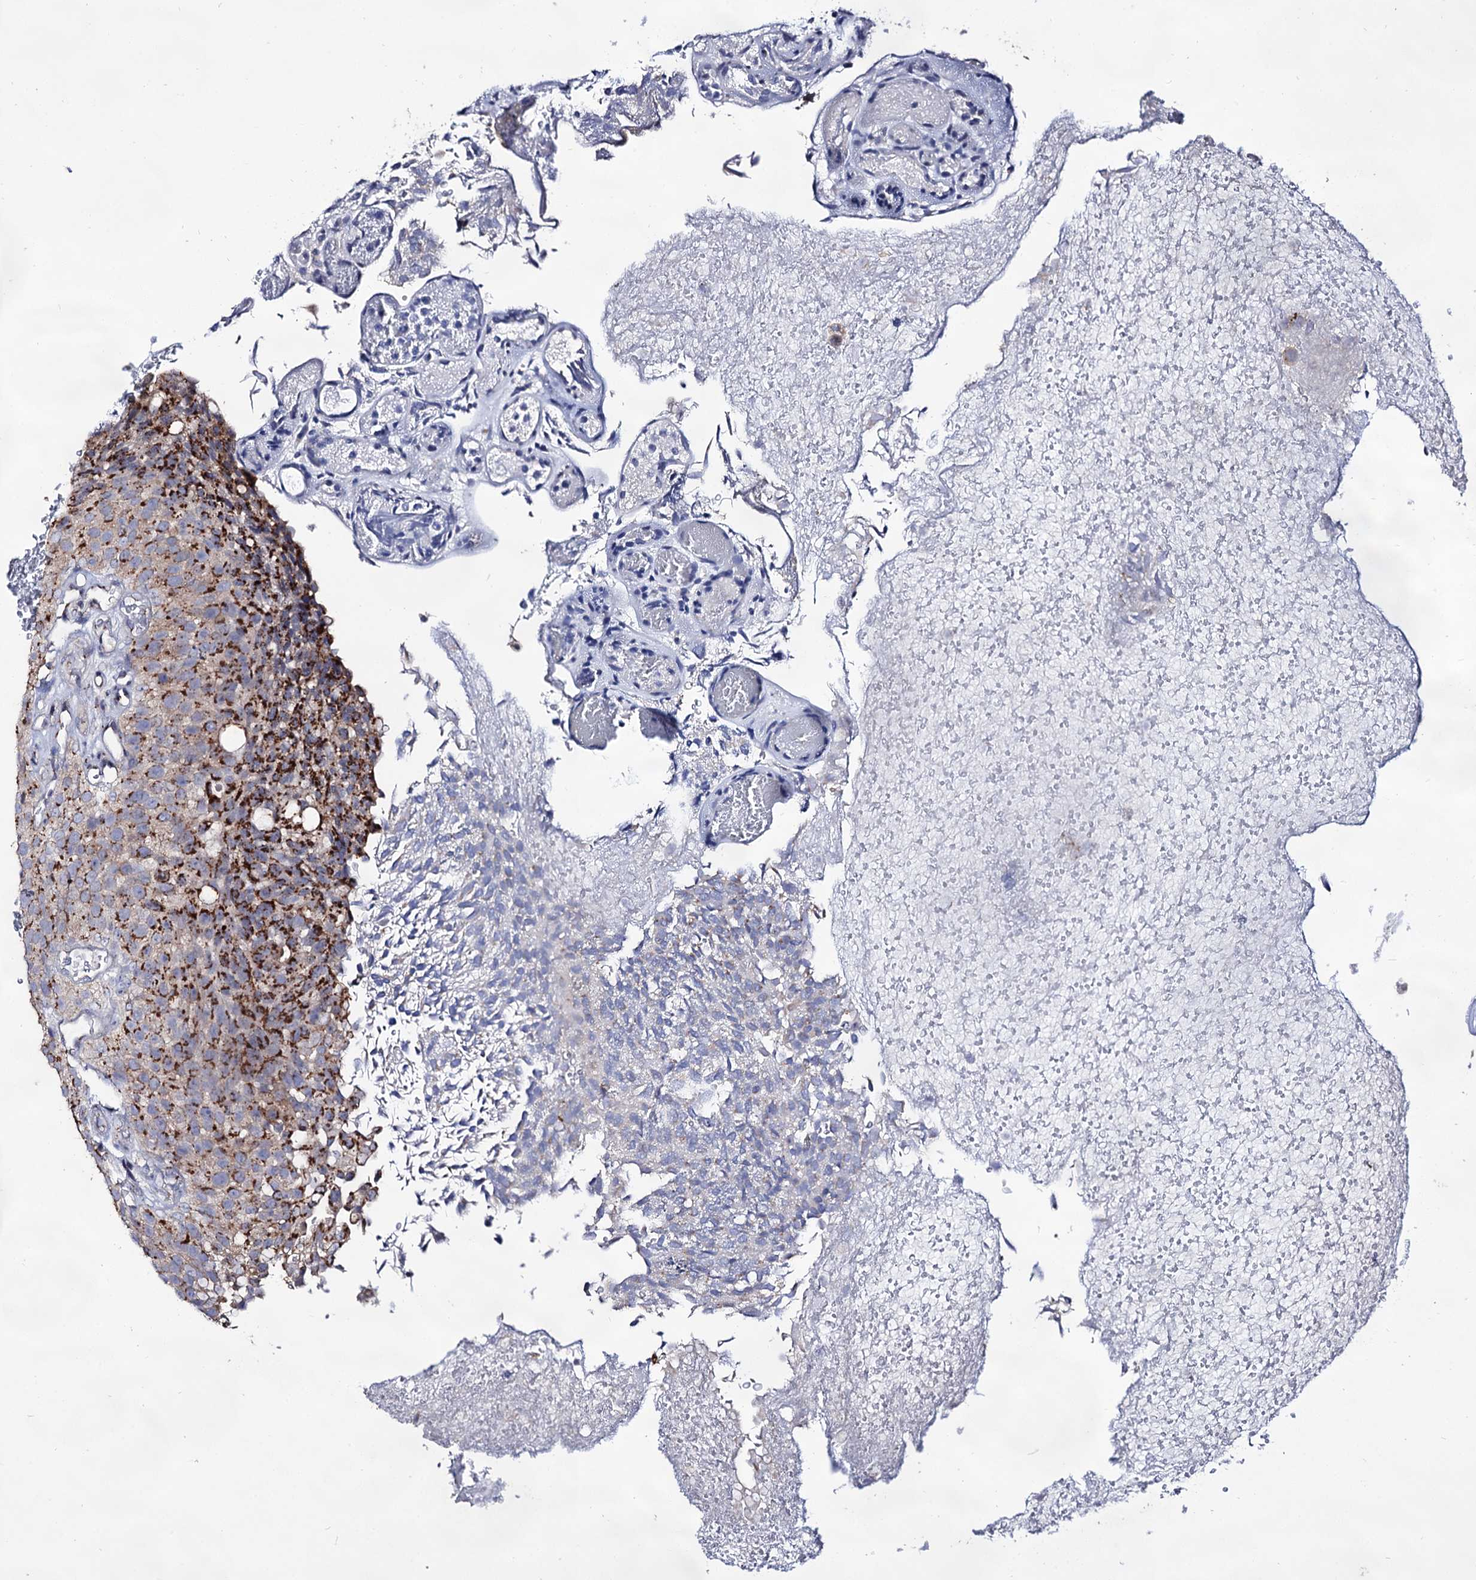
{"staining": {"intensity": "strong", "quantity": "25%-75%", "location": "cytoplasmic/membranous"}, "tissue": "urothelial cancer", "cell_type": "Tumor cells", "image_type": "cancer", "snomed": [{"axis": "morphology", "description": "Urothelial carcinoma, Low grade"}, {"axis": "topography", "description": "Urinary bladder"}], "caption": "The micrograph shows a brown stain indicating the presence of a protein in the cytoplasmic/membranous of tumor cells in urothelial carcinoma (low-grade). The staining was performed using DAB (3,3'-diaminobenzidine), with brown indicating positive protein expression. Nuclei are stained blue with hematoxylin.", "gene": "ARFIP2", "patient": {"sex": "male", "age": 78}}